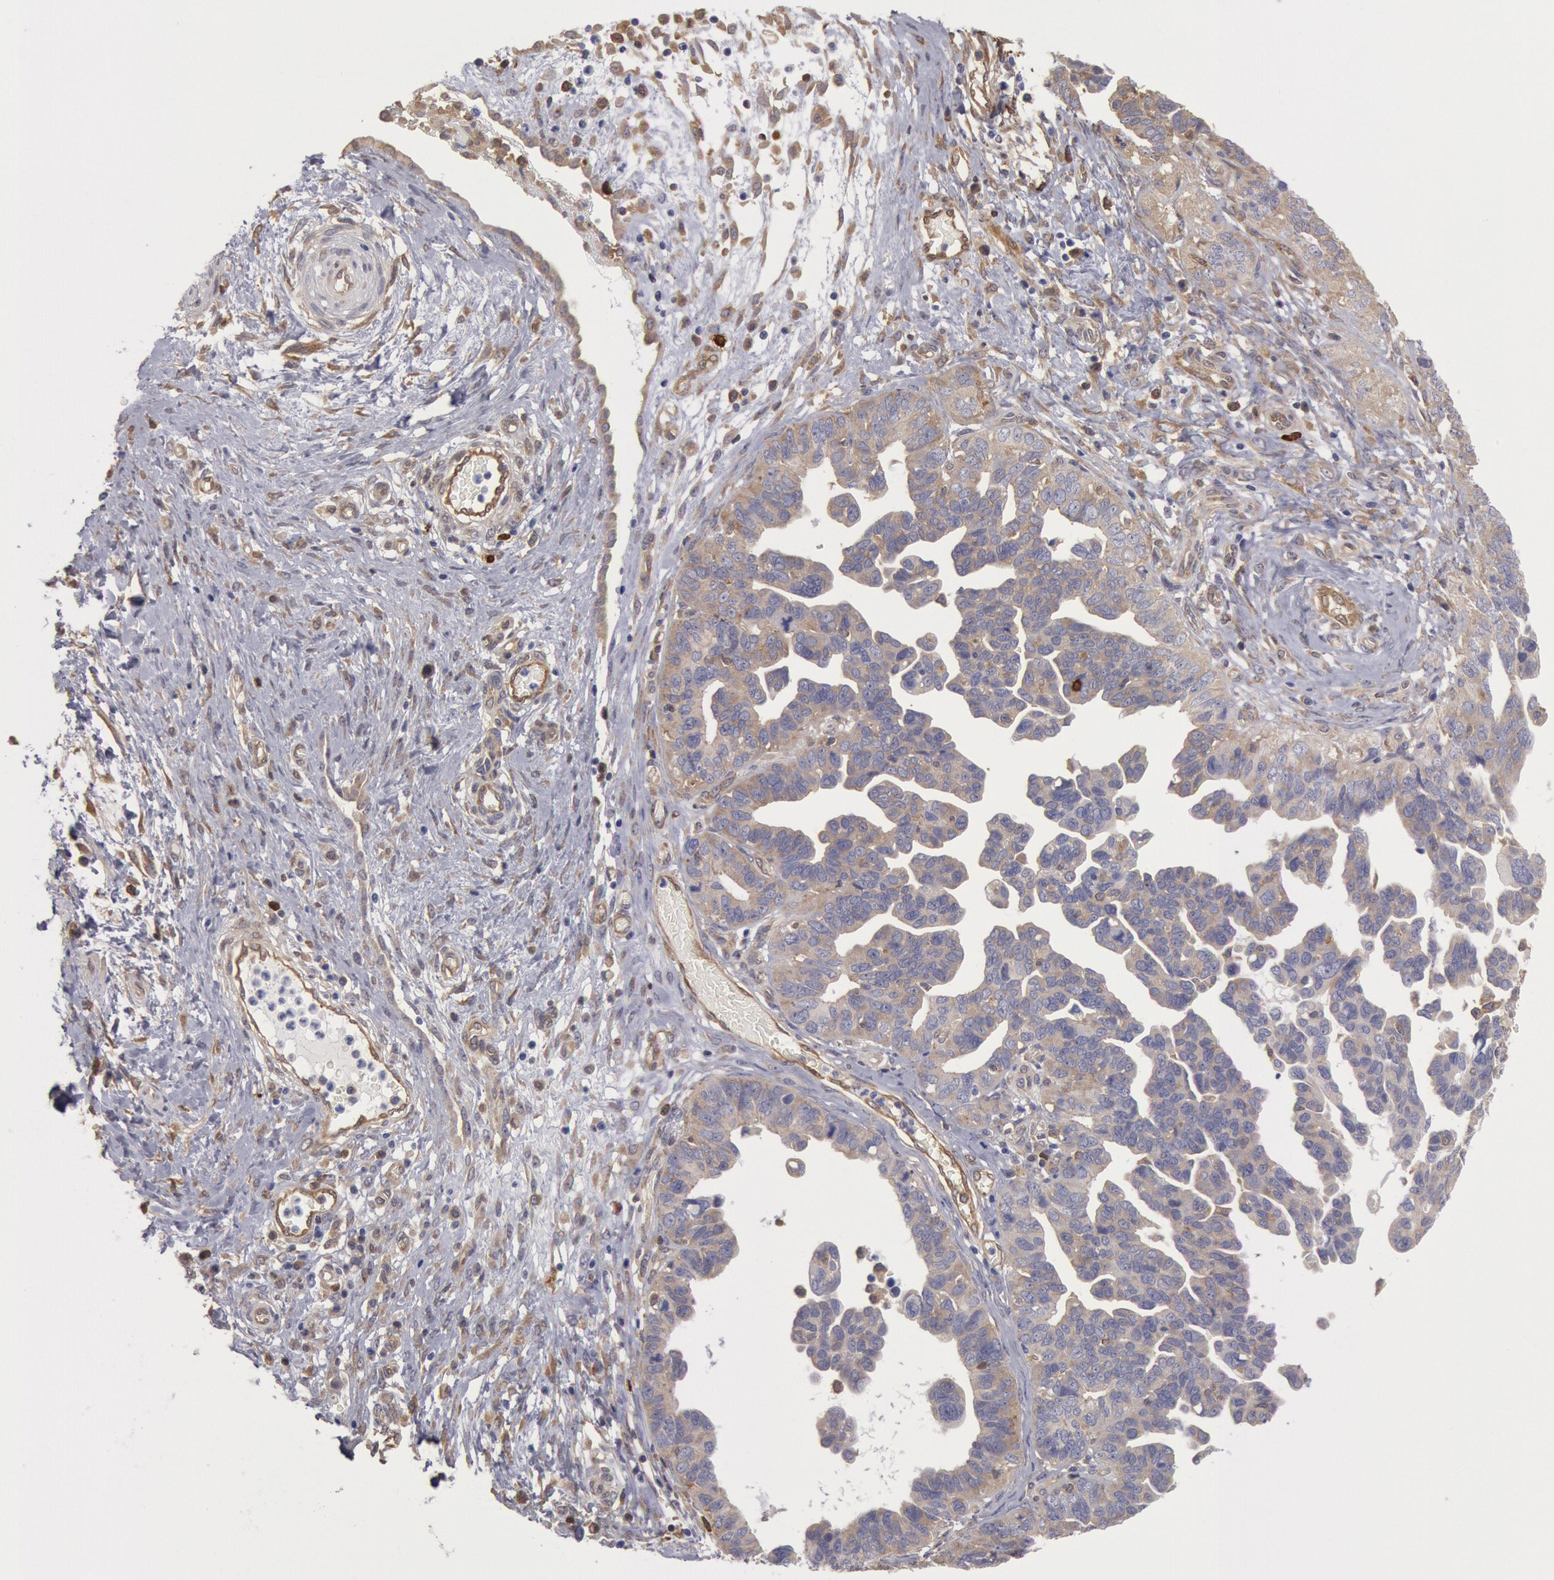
{"staining": {"intensity": "moderate", "quantity": ">75%", "location": "cytoplasmic/membranous"}, "tissue": "ovarian cancer", "cell_type": "Tumor cells", "image_type": "cancer", "snomed": [{"axis": "morphology", "description": "Cystadenocarcinoma, serous, NOS"}, {"axis": "topography", "description": "Ovary"}], "caption": "Ovarian cancer stained with immunohistochemistry reveals moderate cytoplasmic/membranous staining in about >75% of tumor cells.", "gene": "CCDC50", "patient": {"sex": "female", "age": 64}}